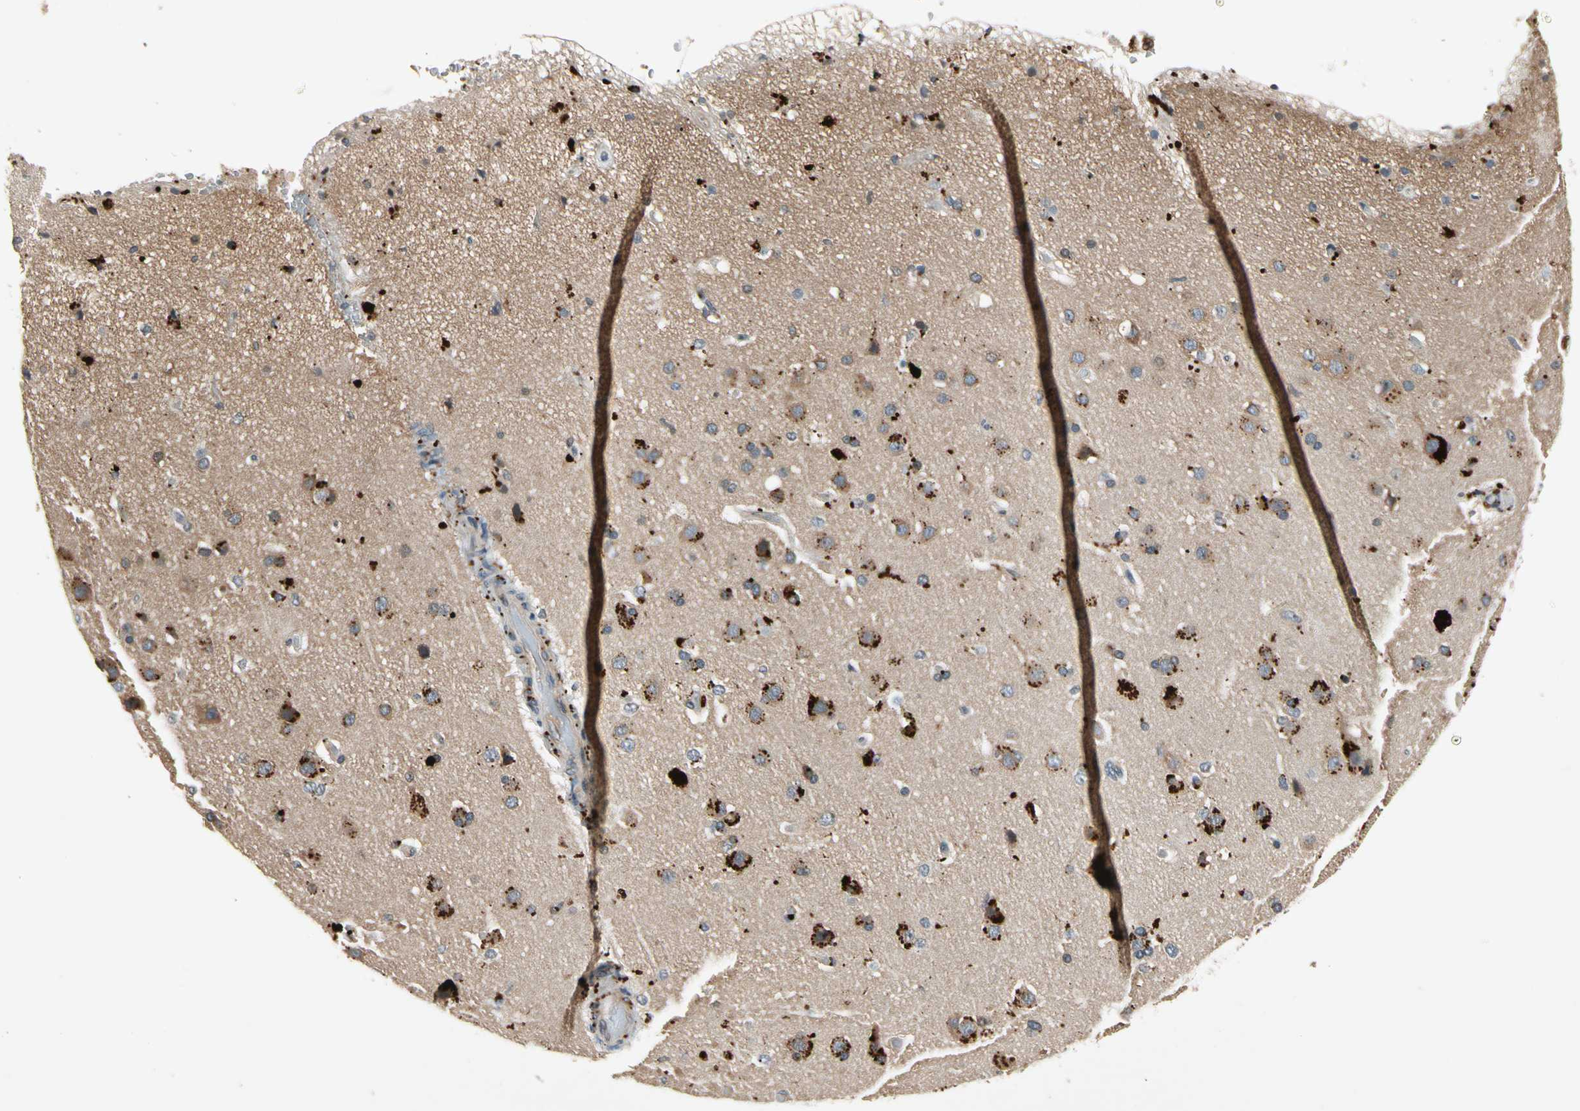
{"staining": {"intensity": "moderate", "quantity": ">75%", "location": "cytoplasmic/membranous"}, "tissue": "cerebral cortex", "cell_type": "Endothelial cells", "image_type": "normal", "snomed": [{"axis": "morphology", "description": "Normal tissue, NOS"}, {"axis": "morphology", "description": "Glioma, malignant, High grade"}, {"axis": "topography", "description": "Cerebral cortex"}], "caption": "Endothelial cells demonstrate moderate cytoplasmic/membranous staining in approximately >75% of cells in normal cerebral cortex. The protein is stained brown, and the nuclei are stained in blue (DAB IHC with brightfield microscopy, high magnification).", "gene": "ROCK2", "patient": {"sex": "male", "age": 77}}